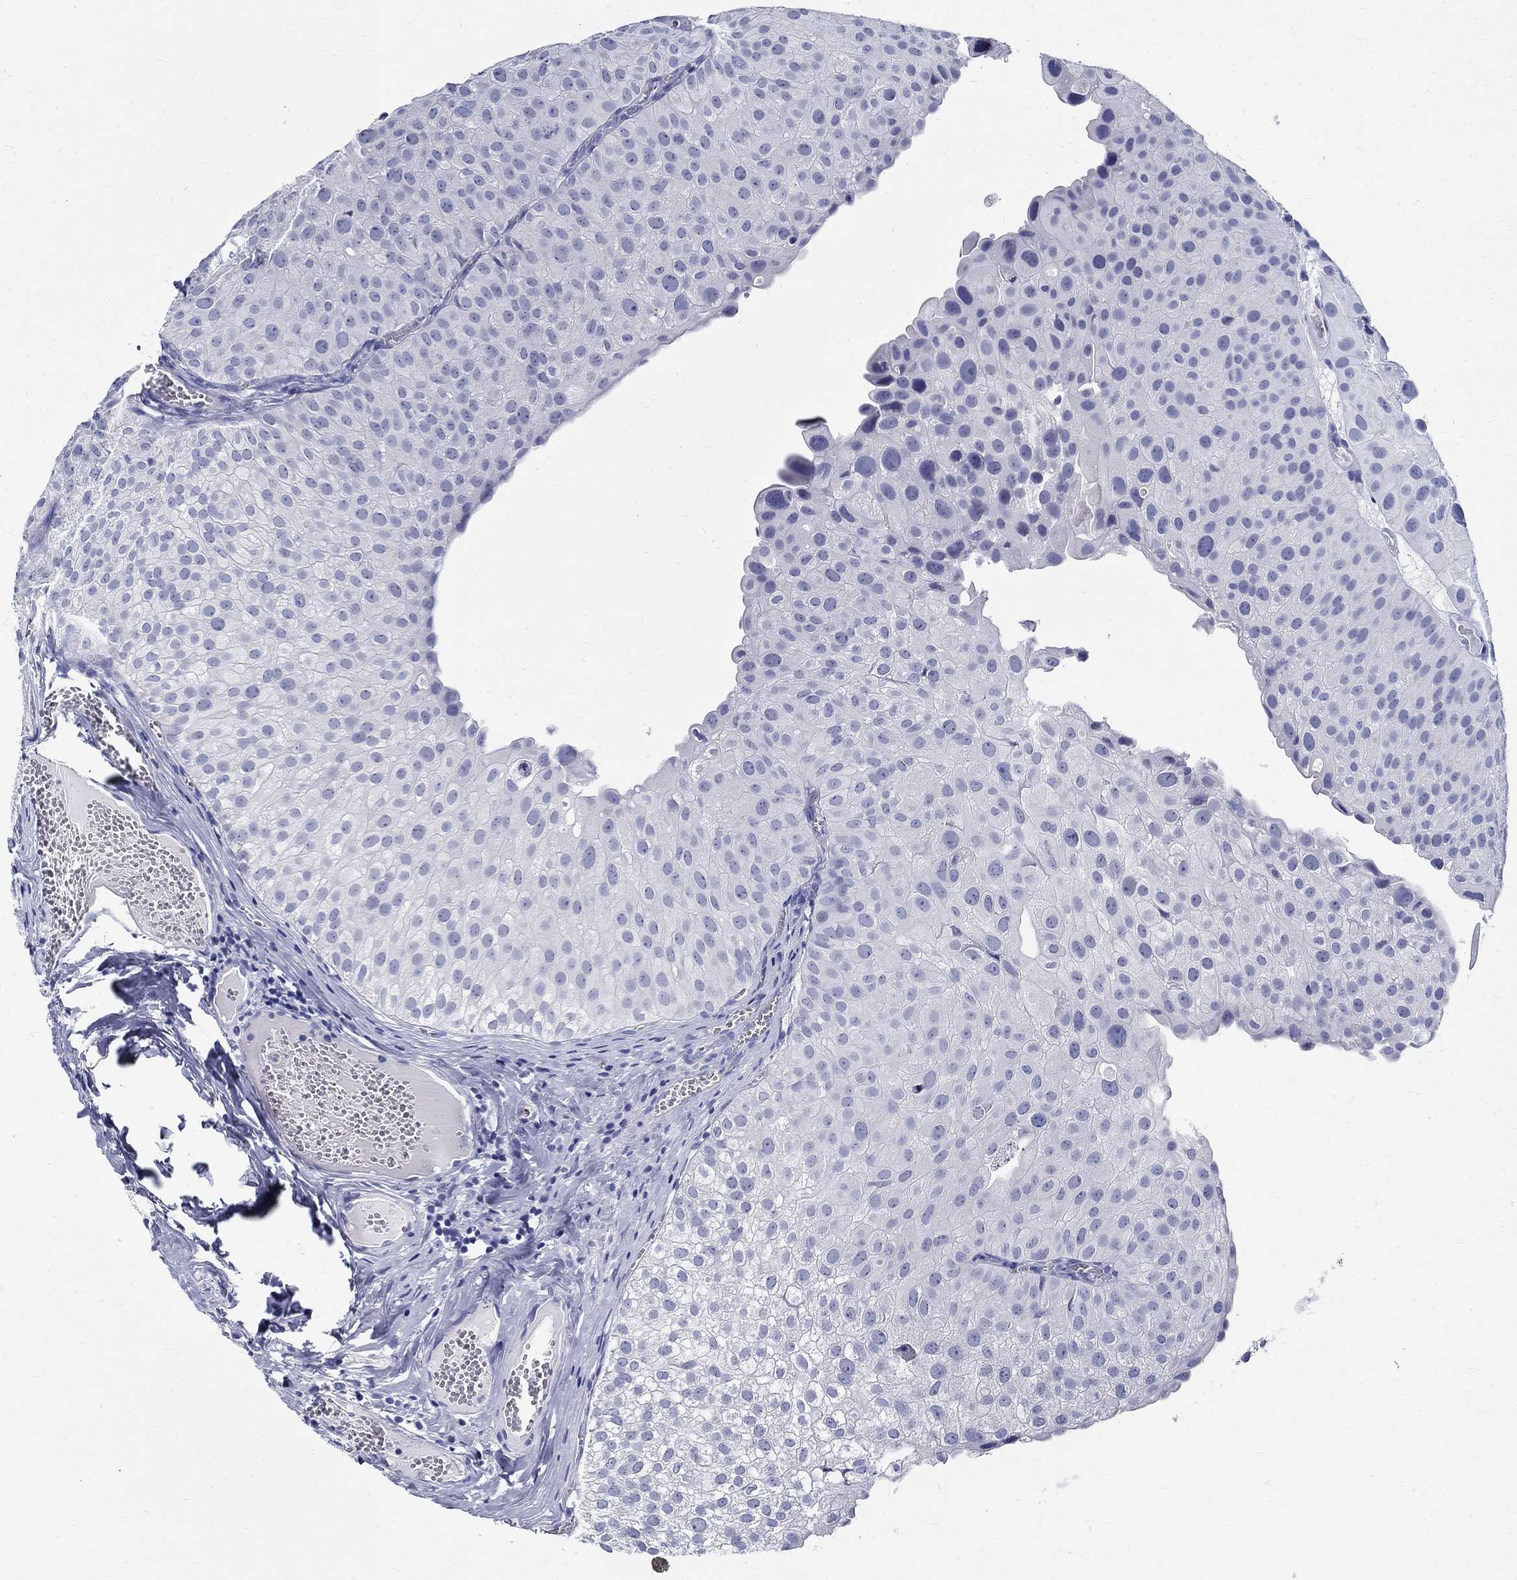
{"staining": {"intensity": "negative", "quantity": "none", "location": "none"}, "tissue": "urothelial cancer", "cell_type": "Tumor cells", "image_type": "cancer", "snomed": [{"axis": "morphology", "description": "Urothelial carcinoma, Low grade"}, {"axis": "topography", "description": "Urinary bladder"}], "caption": "Immunohistochemistry (IHC) photomicrograph of urothelial carcinoma (low-grade) stained for a protein (brown), which demonstrates no positivity in tumor cells.", "gene": "BSPRY", "patient": {"sex": "female", "age": 78}}